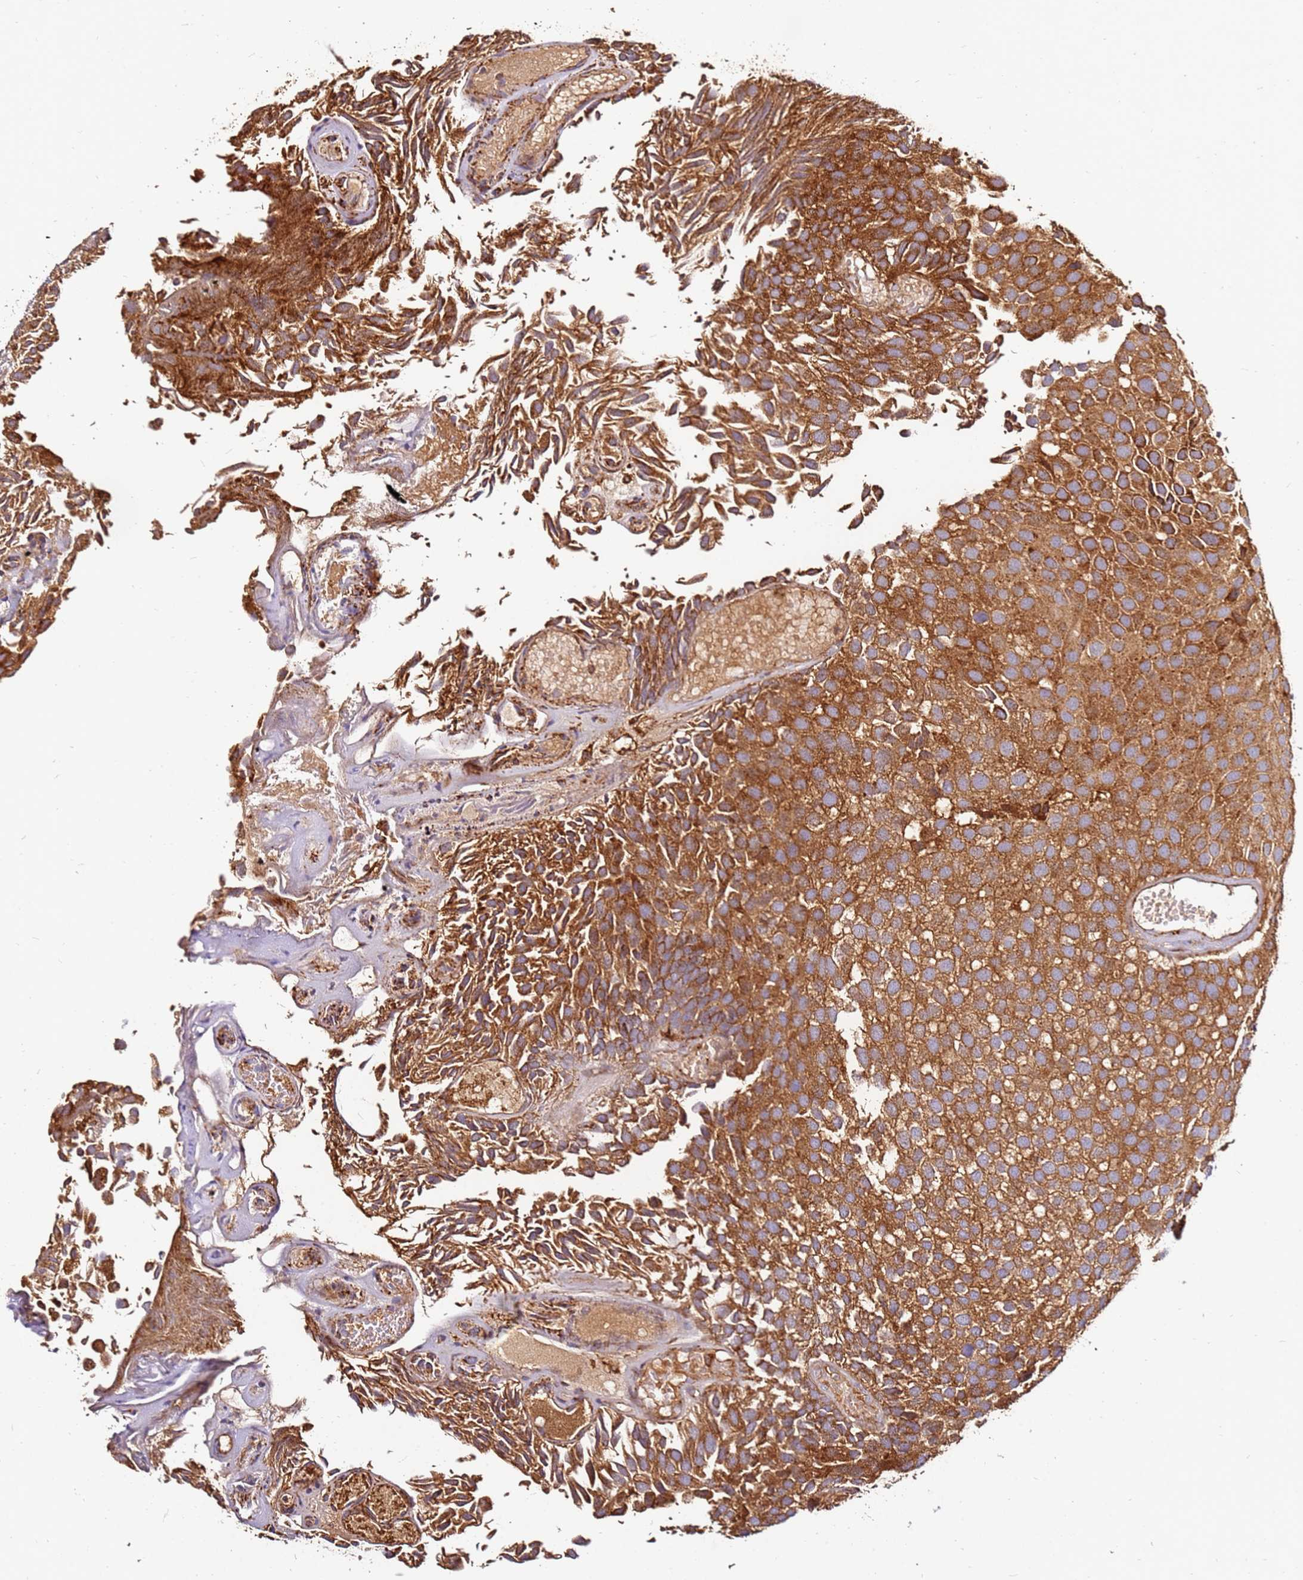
{"staining": {"intensity": "strong", "quantity": ">75%", "location": "cytoplasmic/membranous"}, "tissue": "urothelial cancer", "cell_type": "Tumor cells", "image_type": "cancer", "snomed": [{"axis": "morphology", "description": "Urothelial carcinoma, Low grade"}, {"axis": "topography", "description": "Urinary bladder"}], "caption": "An immunohistochemistry (IHC) photomicrograph of tumor tissue is shown. Protein staining in brown labels strong cytoplasmic/membranous positivity in urothelial carcinoma (low-grade) within tumor cells.", "gene": "DVL3", "patient": {"sex": "male", "age": 89}}